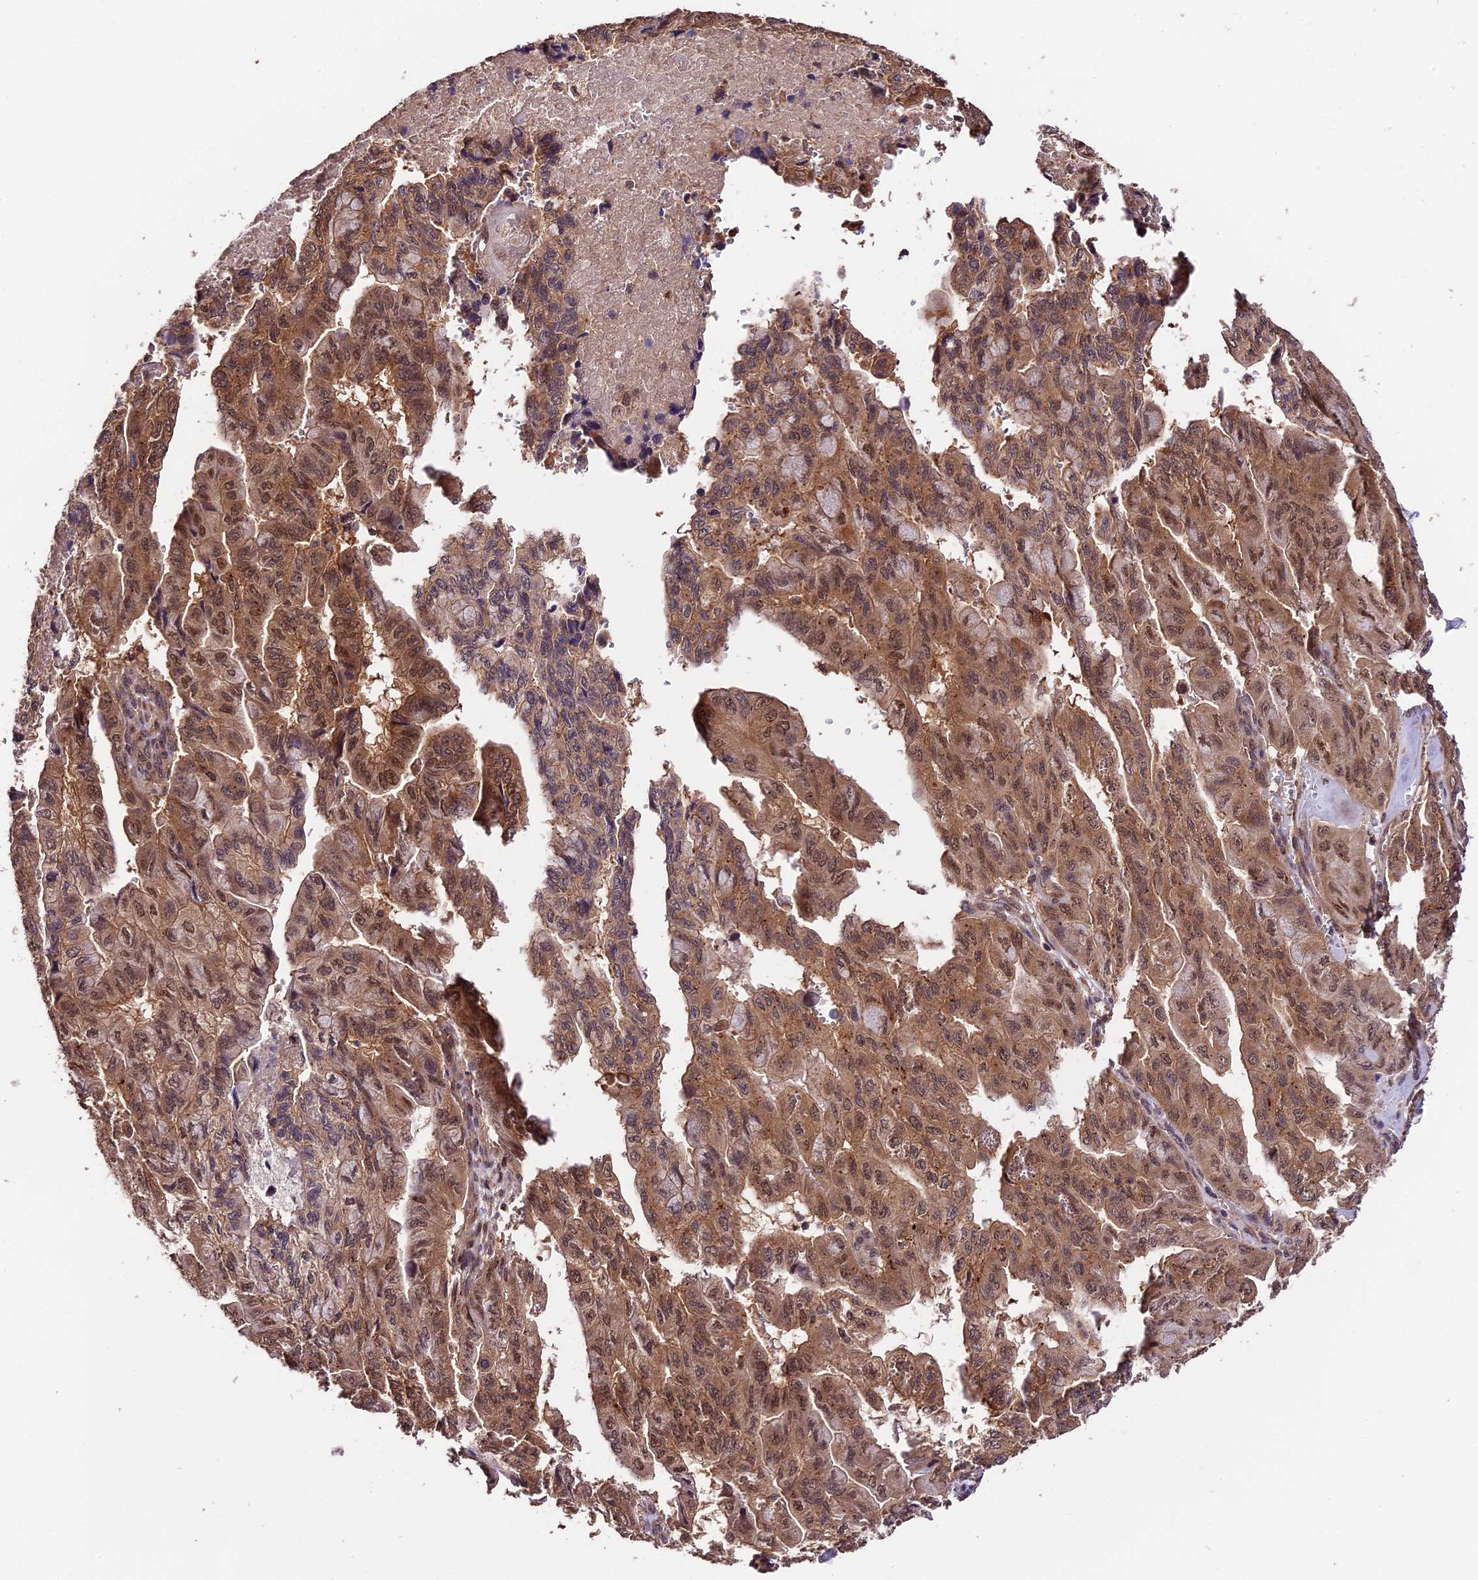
{"staining": {"intensity": "moderate", "quantity": ">75%", "location": "cytoplasmic/membranous,nuclear"}, "tissue": "pancreatic cancer", "cell_type": "Tumor cells", "image_type": "cancer", "snomed": [{"axis": "morphology", "description": "Adenocarcinoma, NOS"}, {"axis": "topography", "description": "Pancreas"}], "caption": "Tumor cells show medium levels of moderate cytoplasmic/membranous and nuclear positivity in about >75% of cells in pancreatic cancer.", "gene": "TRMT1", "patient": {"sex": "male", "age": 51}}